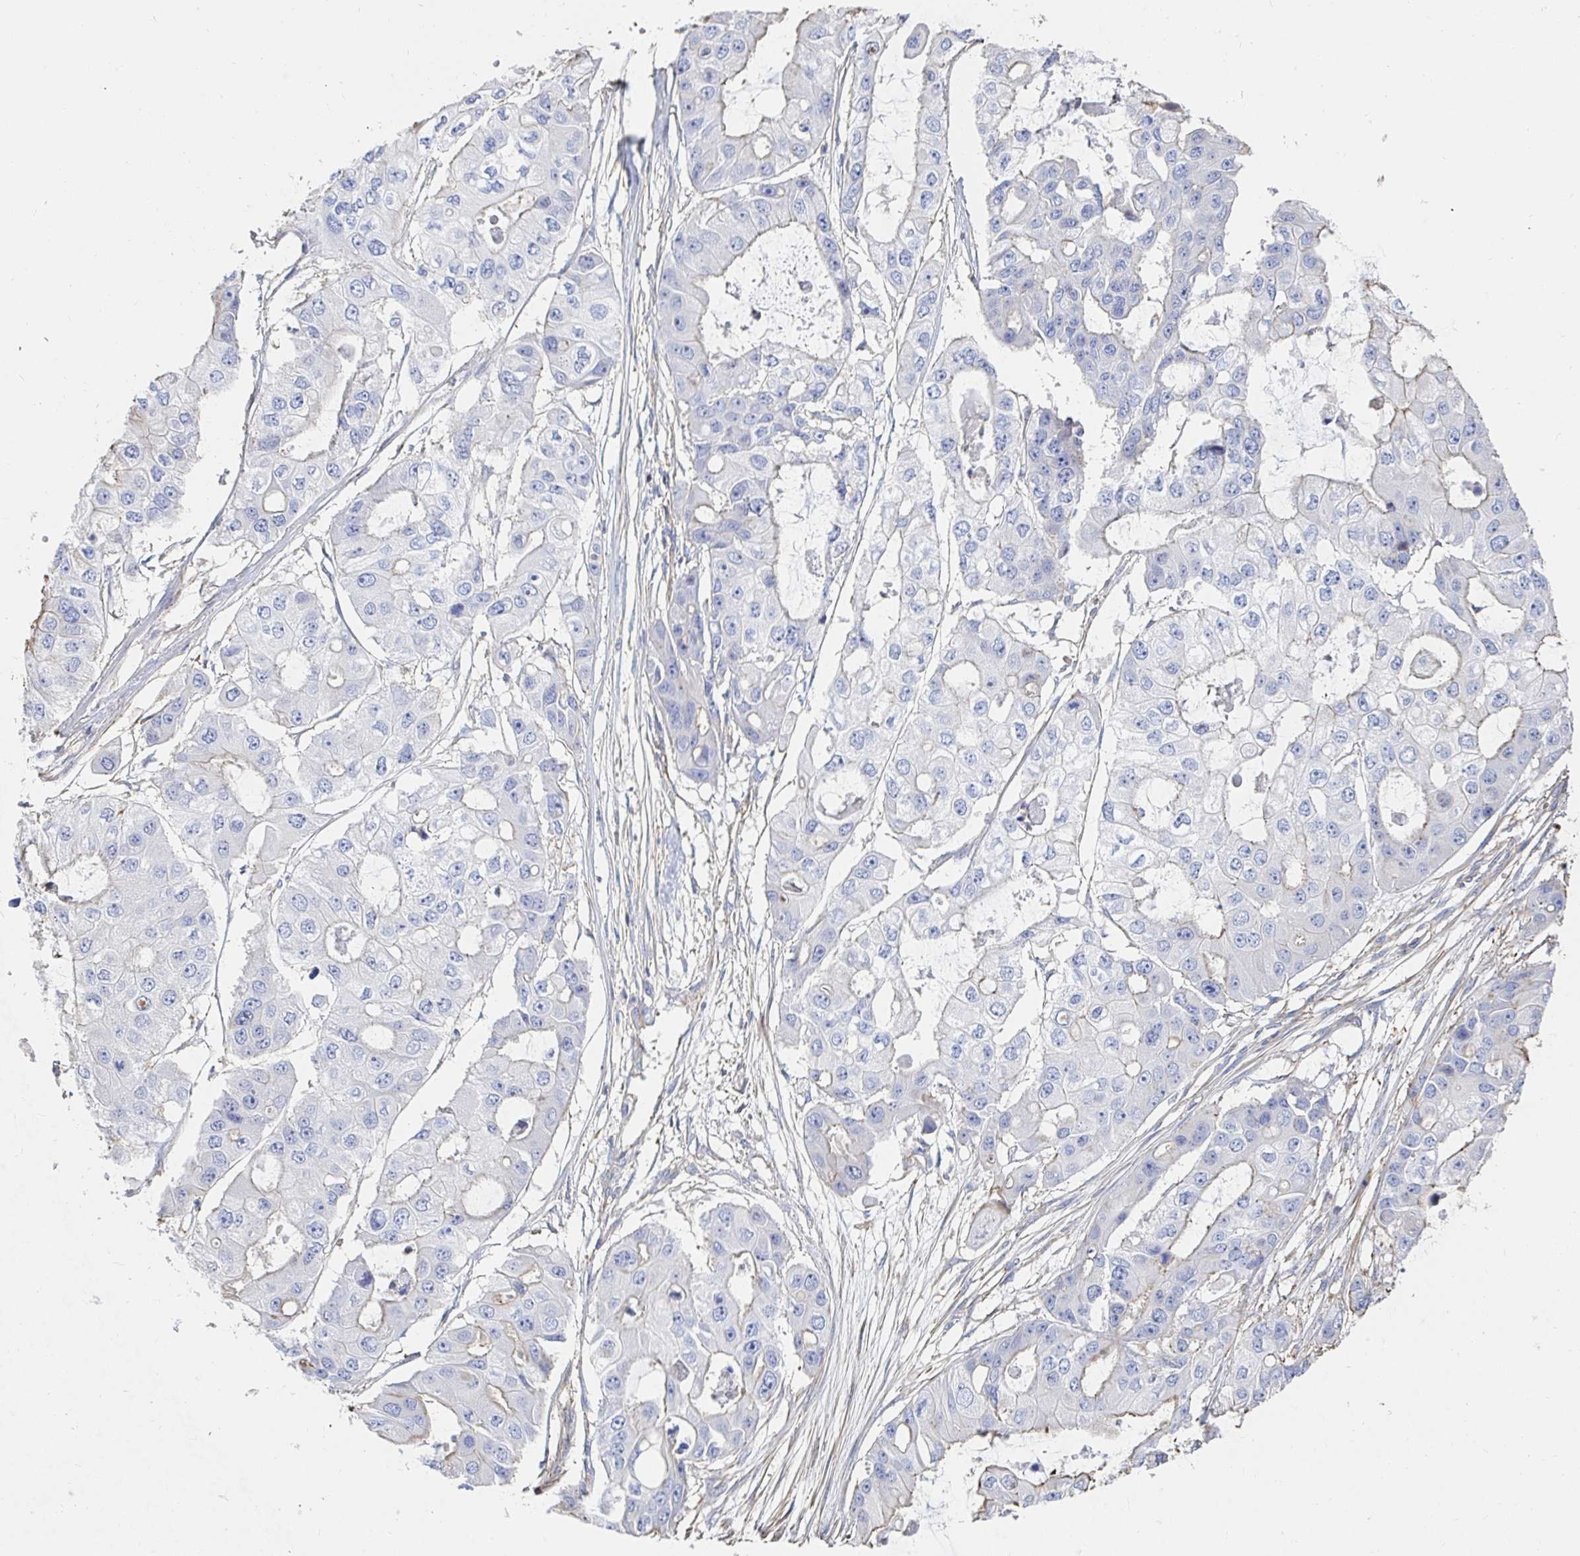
{"staining": {"intensity": "negative", "quantity": "none", "location": "none"}, "tissue": "ovarian cancer", "cell_type": "Tumor cells", "image_type": "cancer", "snomed": [{"axis": "morphology", "description": "Cystadenocarcinoma, serous, NOS"}, {"axis": "topography", "description": "Ovary"}], "caption": "A high-resolution photomicrograph shows IHC staining of ovarian serous cystadenocarcinoma, which shows no significant expression in tumor cells.", "gene": "PTPN14", "patient": {"sex": "female", "age": 56}}